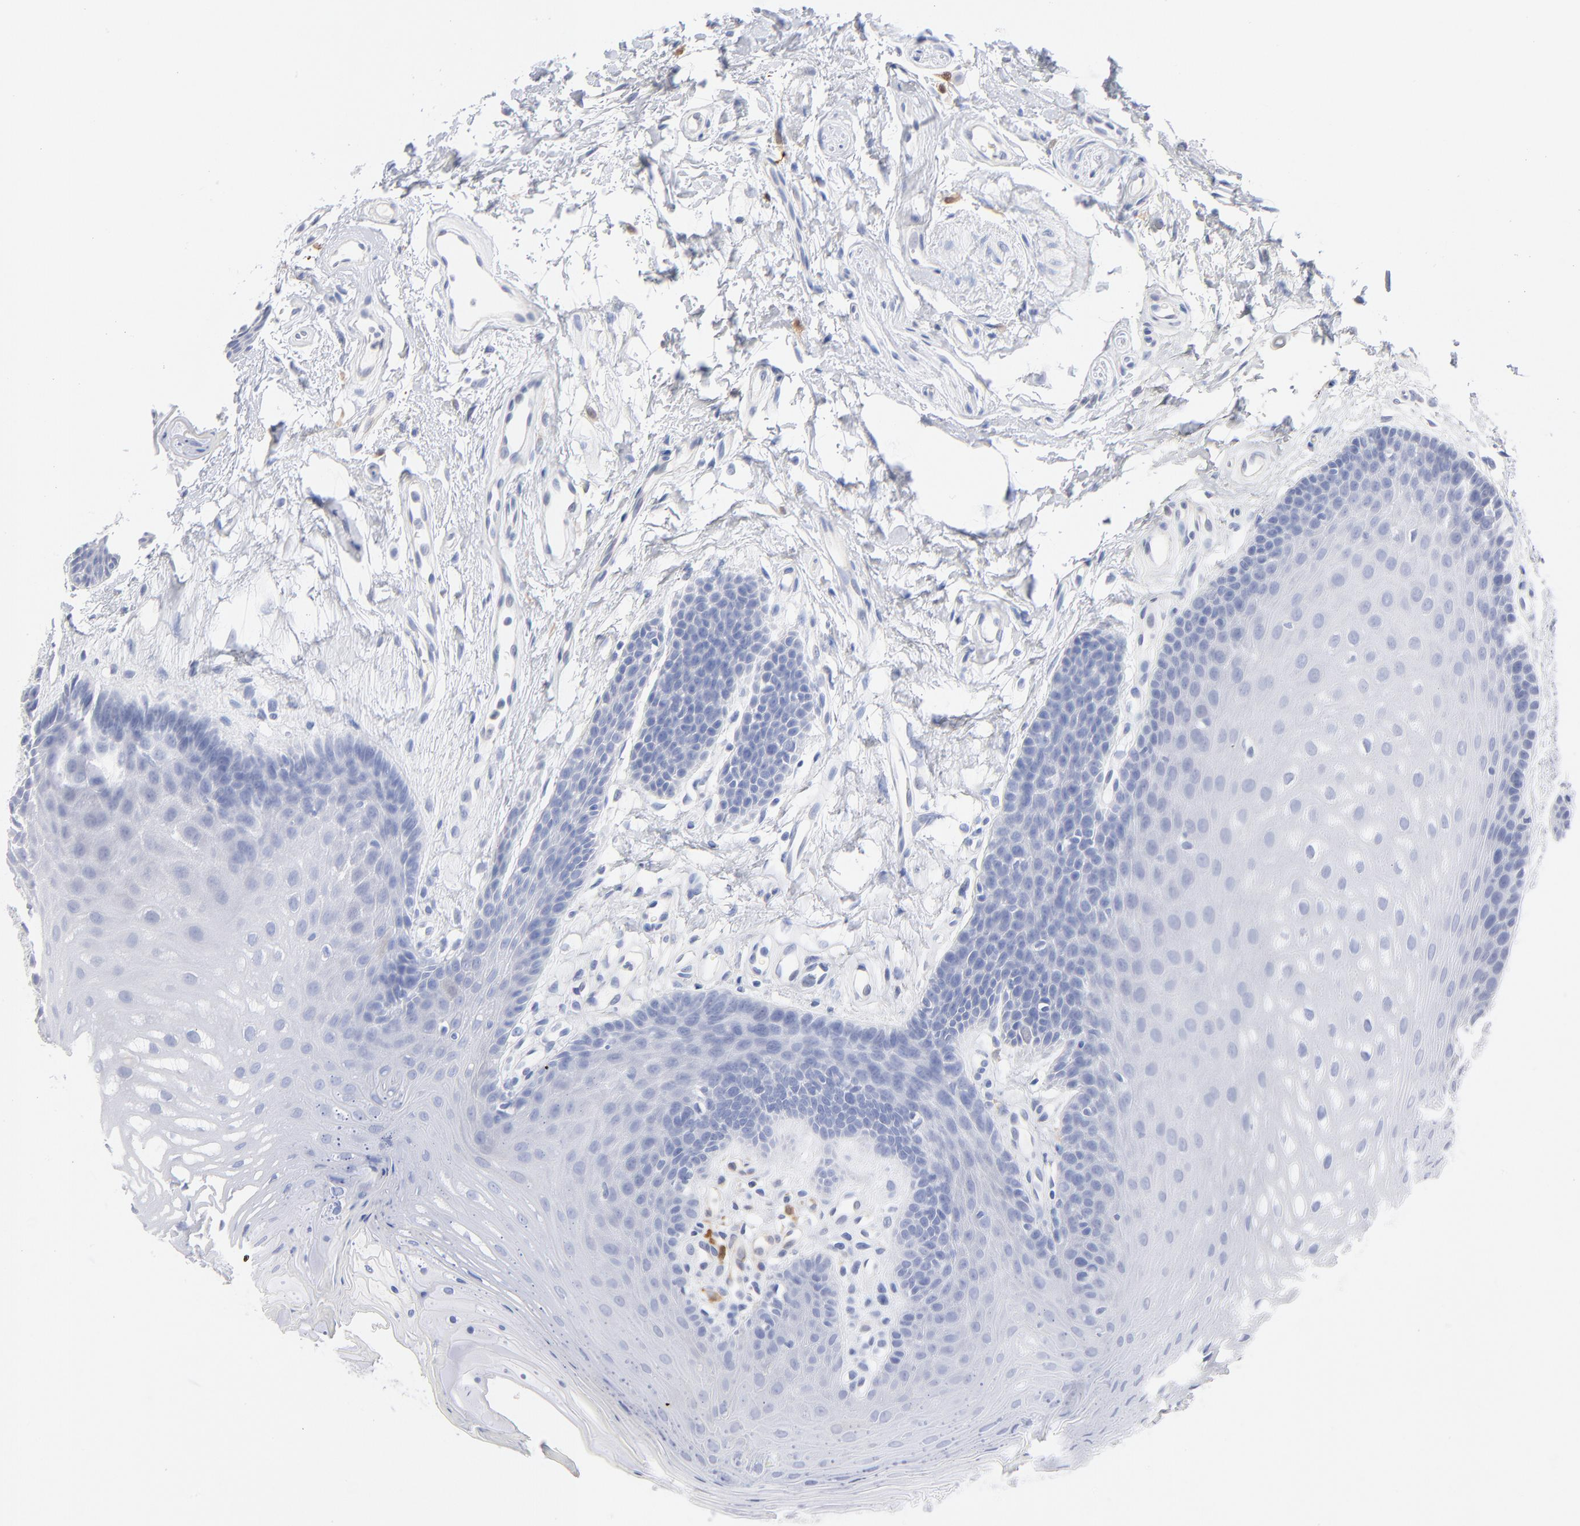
{"staining": {"intensity": "negative", "quantity": "none", "location": "none"}, "tissue": "oral mucosa", "cell_type": "Squamous epithelial cells", "image_type": "normal", "snomed": [{"axis": "morphology", "description": "Normal tissue, NOS"}, {"axis": "topography", "description": "Oral tissue"}], "caption": "A micrograph of oral mucosa stained for a protein reveals no brown staining in squamous epithelial cells. The staining was performed using DAB (3,3'-diaminobenzidine) to visualize the protein expression in brown, while the nuclei were stained in blue with hematoxylin (Magnification: 20x).", "gene": "IFIT2", "patient": {"sex": "male", "age": 62}}